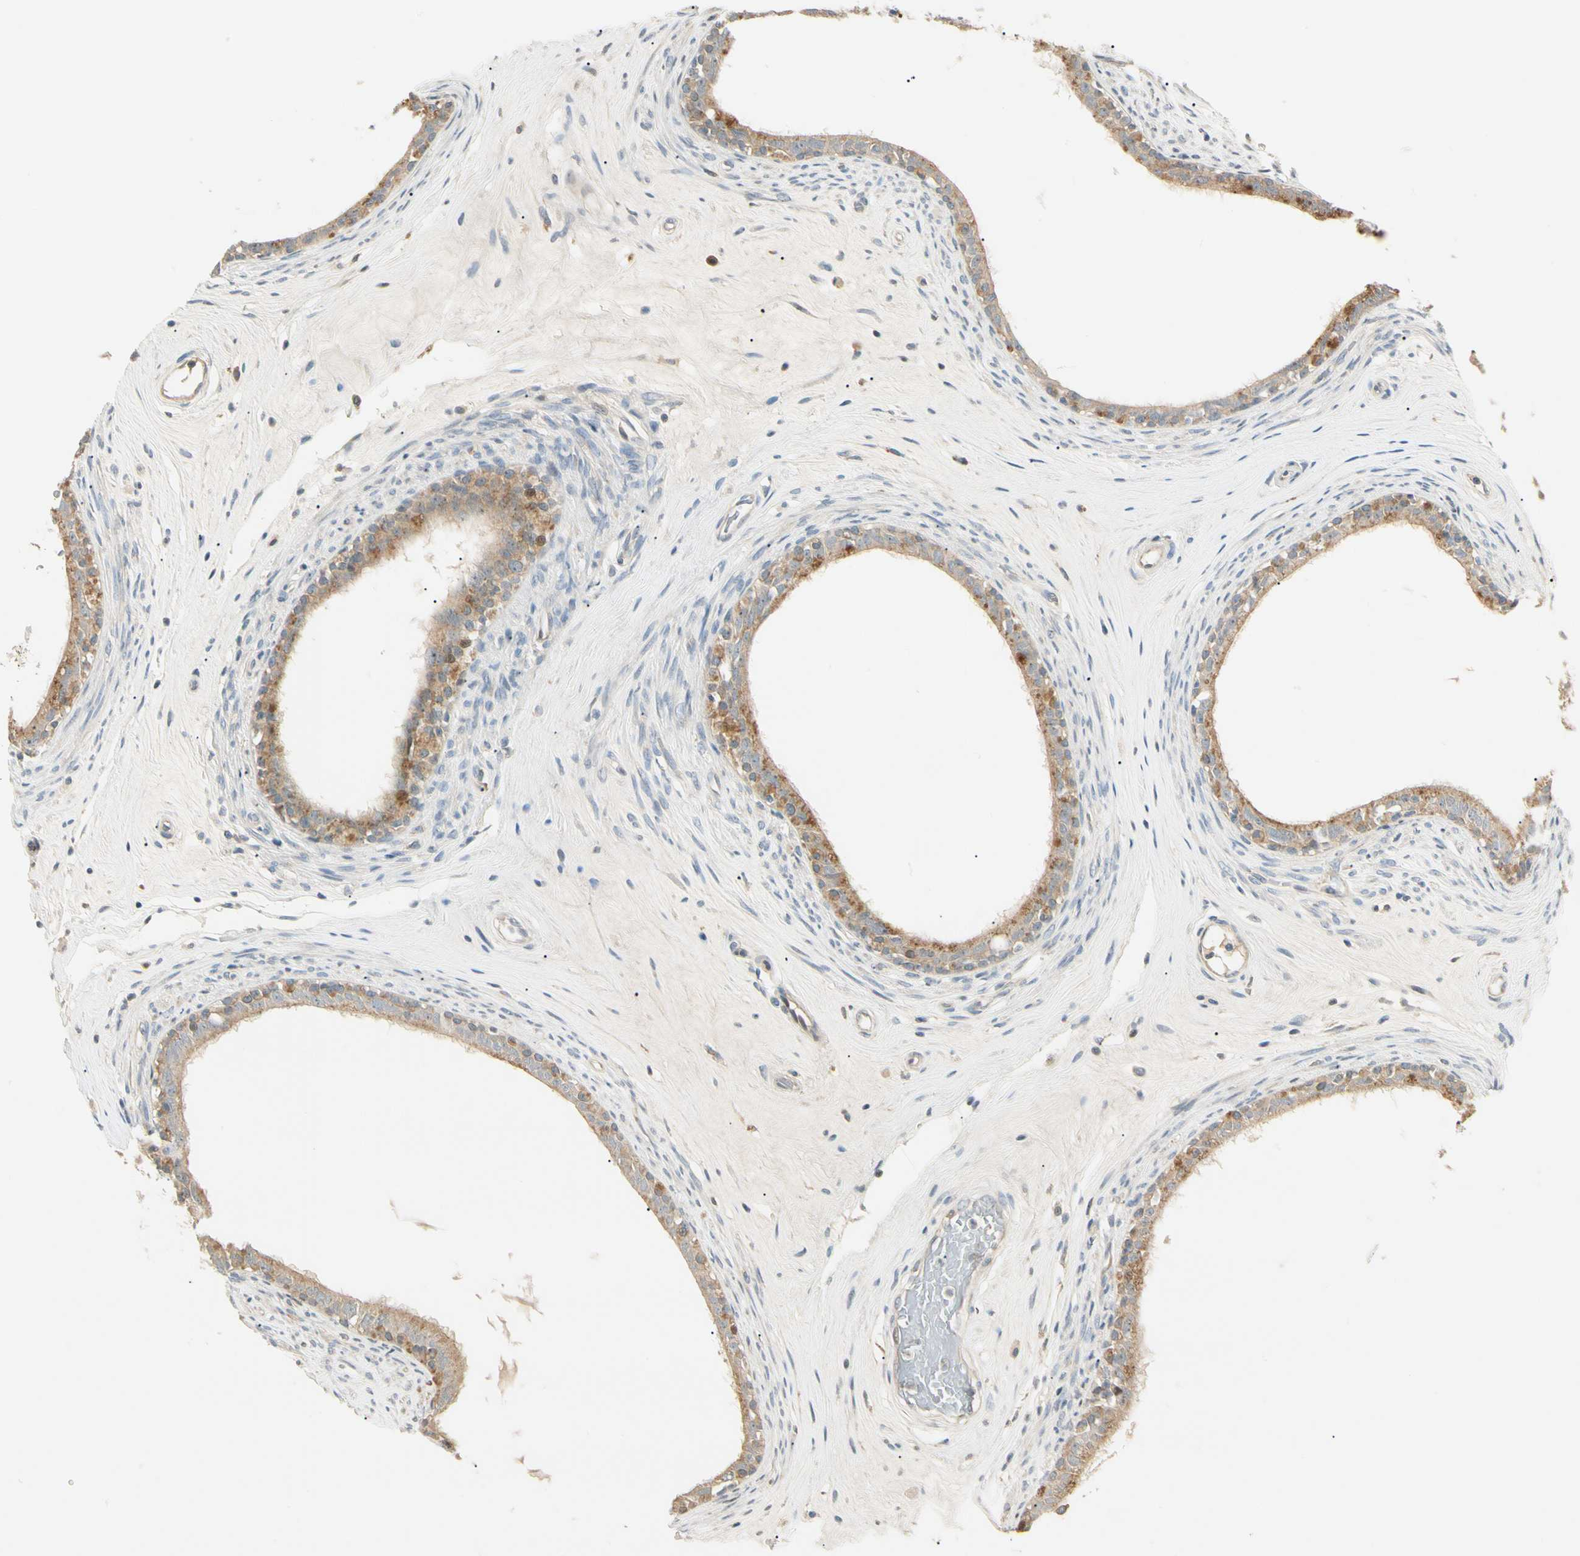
{"staining": {"intensity": "moderate", "quantity": ">75%", "location": "cytoplasmic/membranous"}, "tissue": "epididymis", "cell_type": "Glandular cells", "image_type": "normal", "snomed": [{"axis": "morphology", "description": "Normal tissue, NOS"}, {"axis": "morphology", "description": "Inflammation, NOS"}, {"axis": "topography", "description": "Epididymis"}], "caption": "Immunohistochemical staining of benign epididymis reveals moderate cytoplasmic/membranous protein expression in approximately >75% of glandular cells. The staining is performed using DAB (3,3'-diaminobenzidine) brown chromogen to label protein expression. The nuclei are counter-stained blue using hematoxylin.", "gene": "P3H2", "patient": {"sex": "male", "age": 84}}